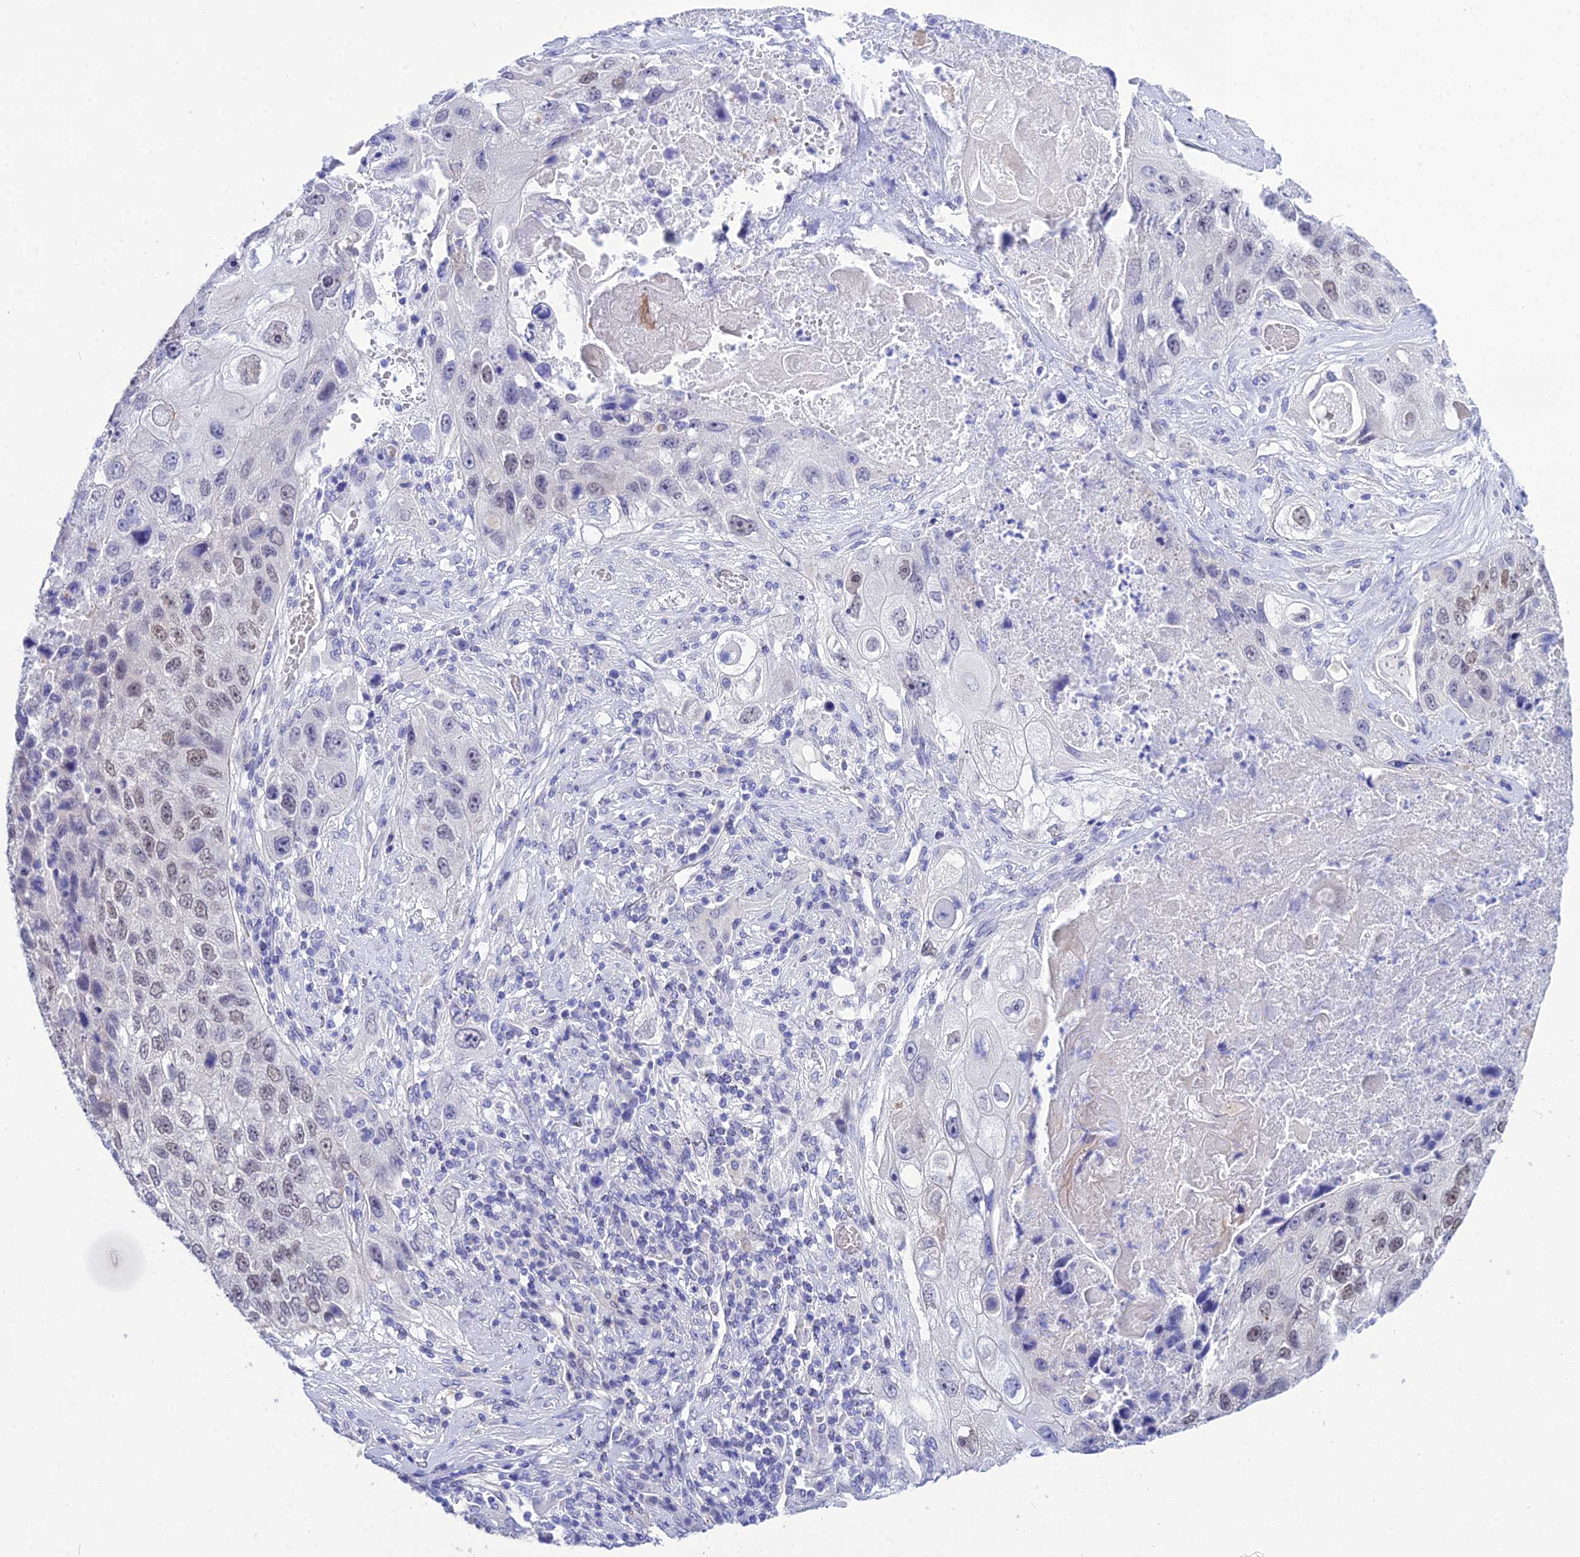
{"staining": {"intensity": "weak", "quantity": "25%-75%", "location": "nuclear"}, "tissue": "lung cancer", "cell_type": "Tumor cells", "image_type": "cancer", "snomed": [{"axis": "morphology", "description": "Squamous cell carcinoma, NOS"}, {"axis": "topography", "description": "Lung"}], "caption": "Squamous cell carcinoma (lung) stained for a protein displays weak nuclear positivity in tumor cells.", "gene": "DEFB107A", "patient": {"sex": "male", "age": 61}}